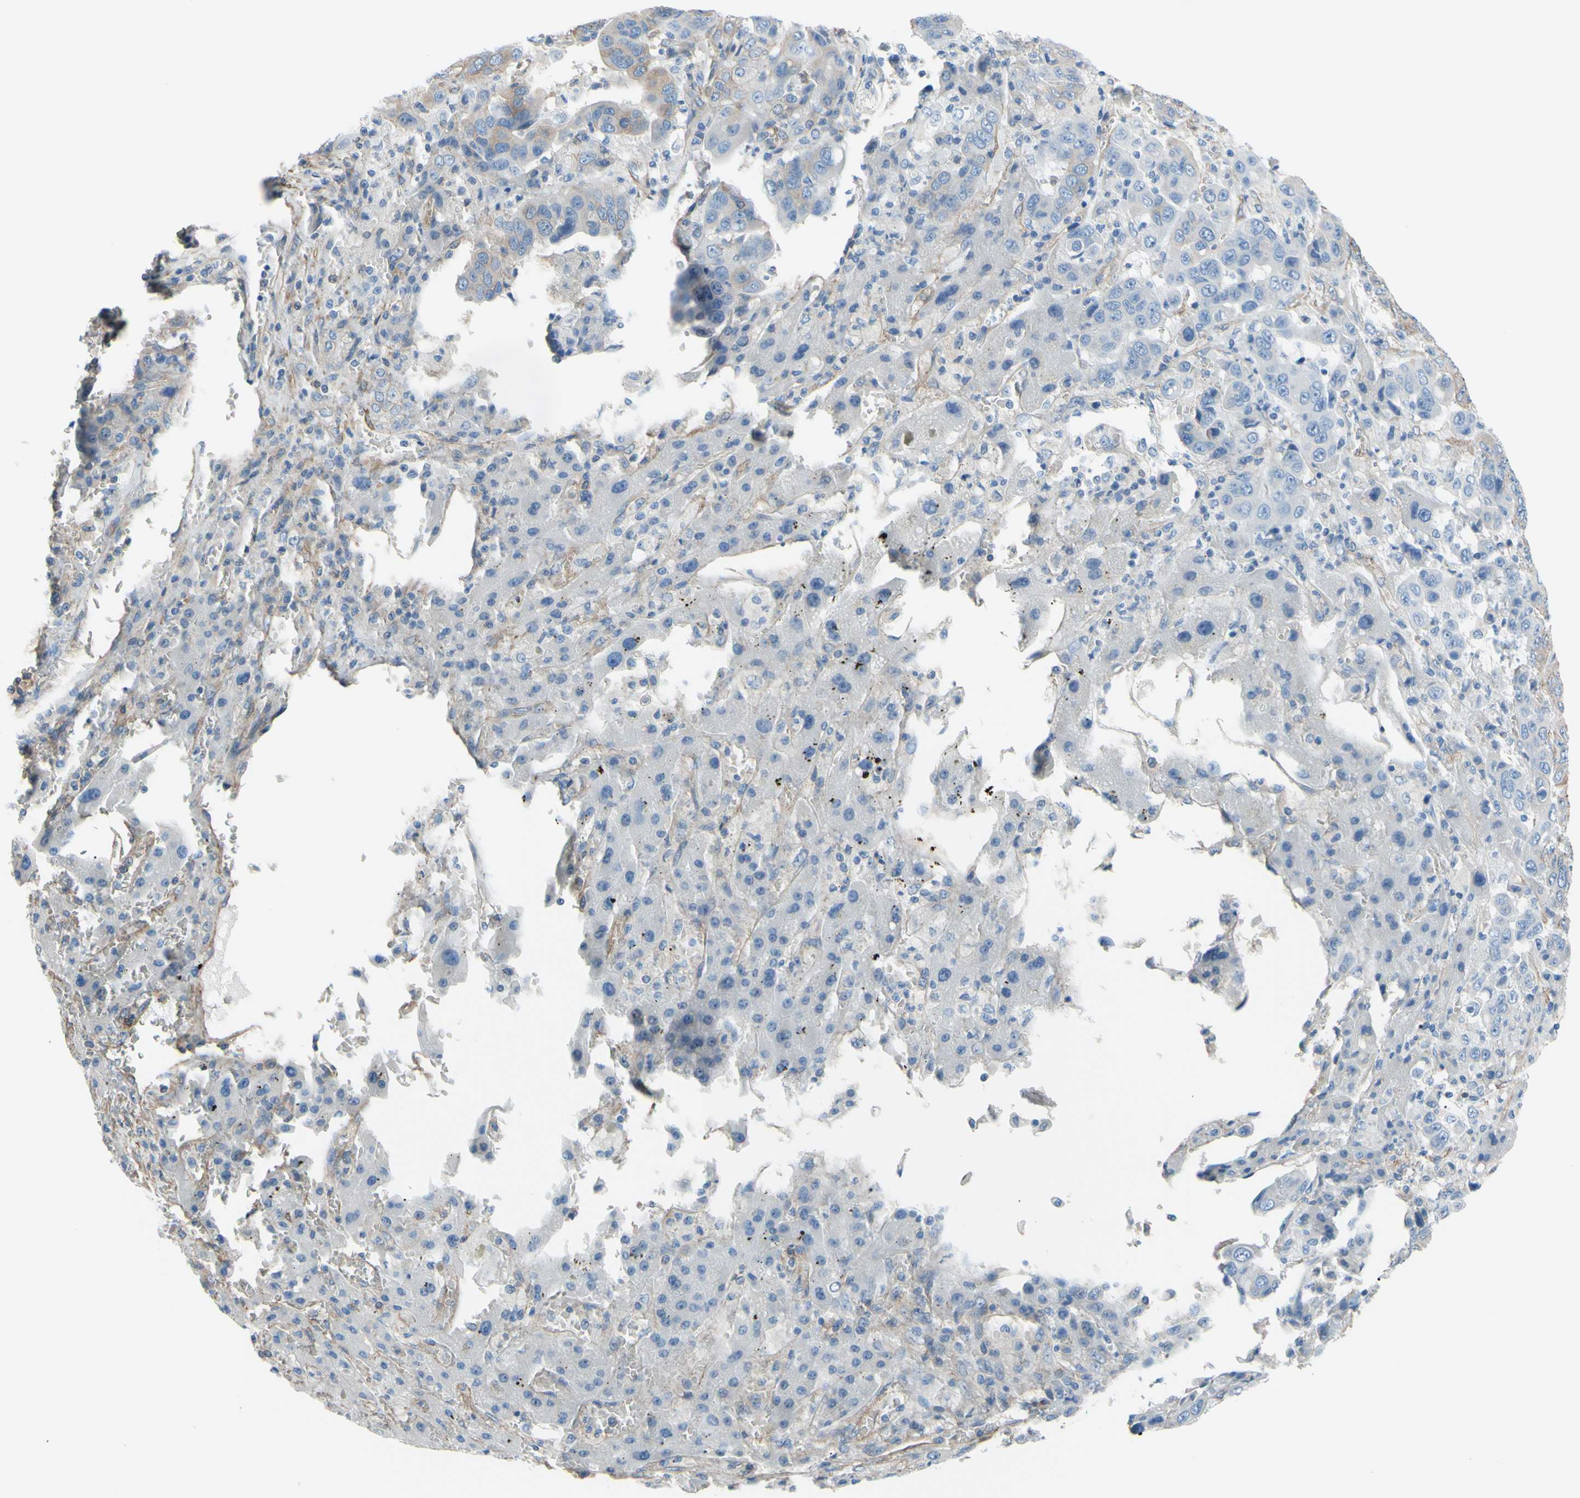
{"staining": {"intensity": "weak", "quantity": "<25%", "location": "cytoplasmic/membranous"}, "tissue": "liver cancer", "cell_type": "Tumor cells", "image_type": "cancer", "snomed": [{"axis": "morphology", "description": "Cholangiocarcinoma"}, {"axis": "topography", "description": "Liver"}], "caption": "Tumor cells are negative for protein expression in human liver cancer (cholangiocarcinoma).", "gene": "ADD1", "patient": {"sex": "female", "age": 52}}